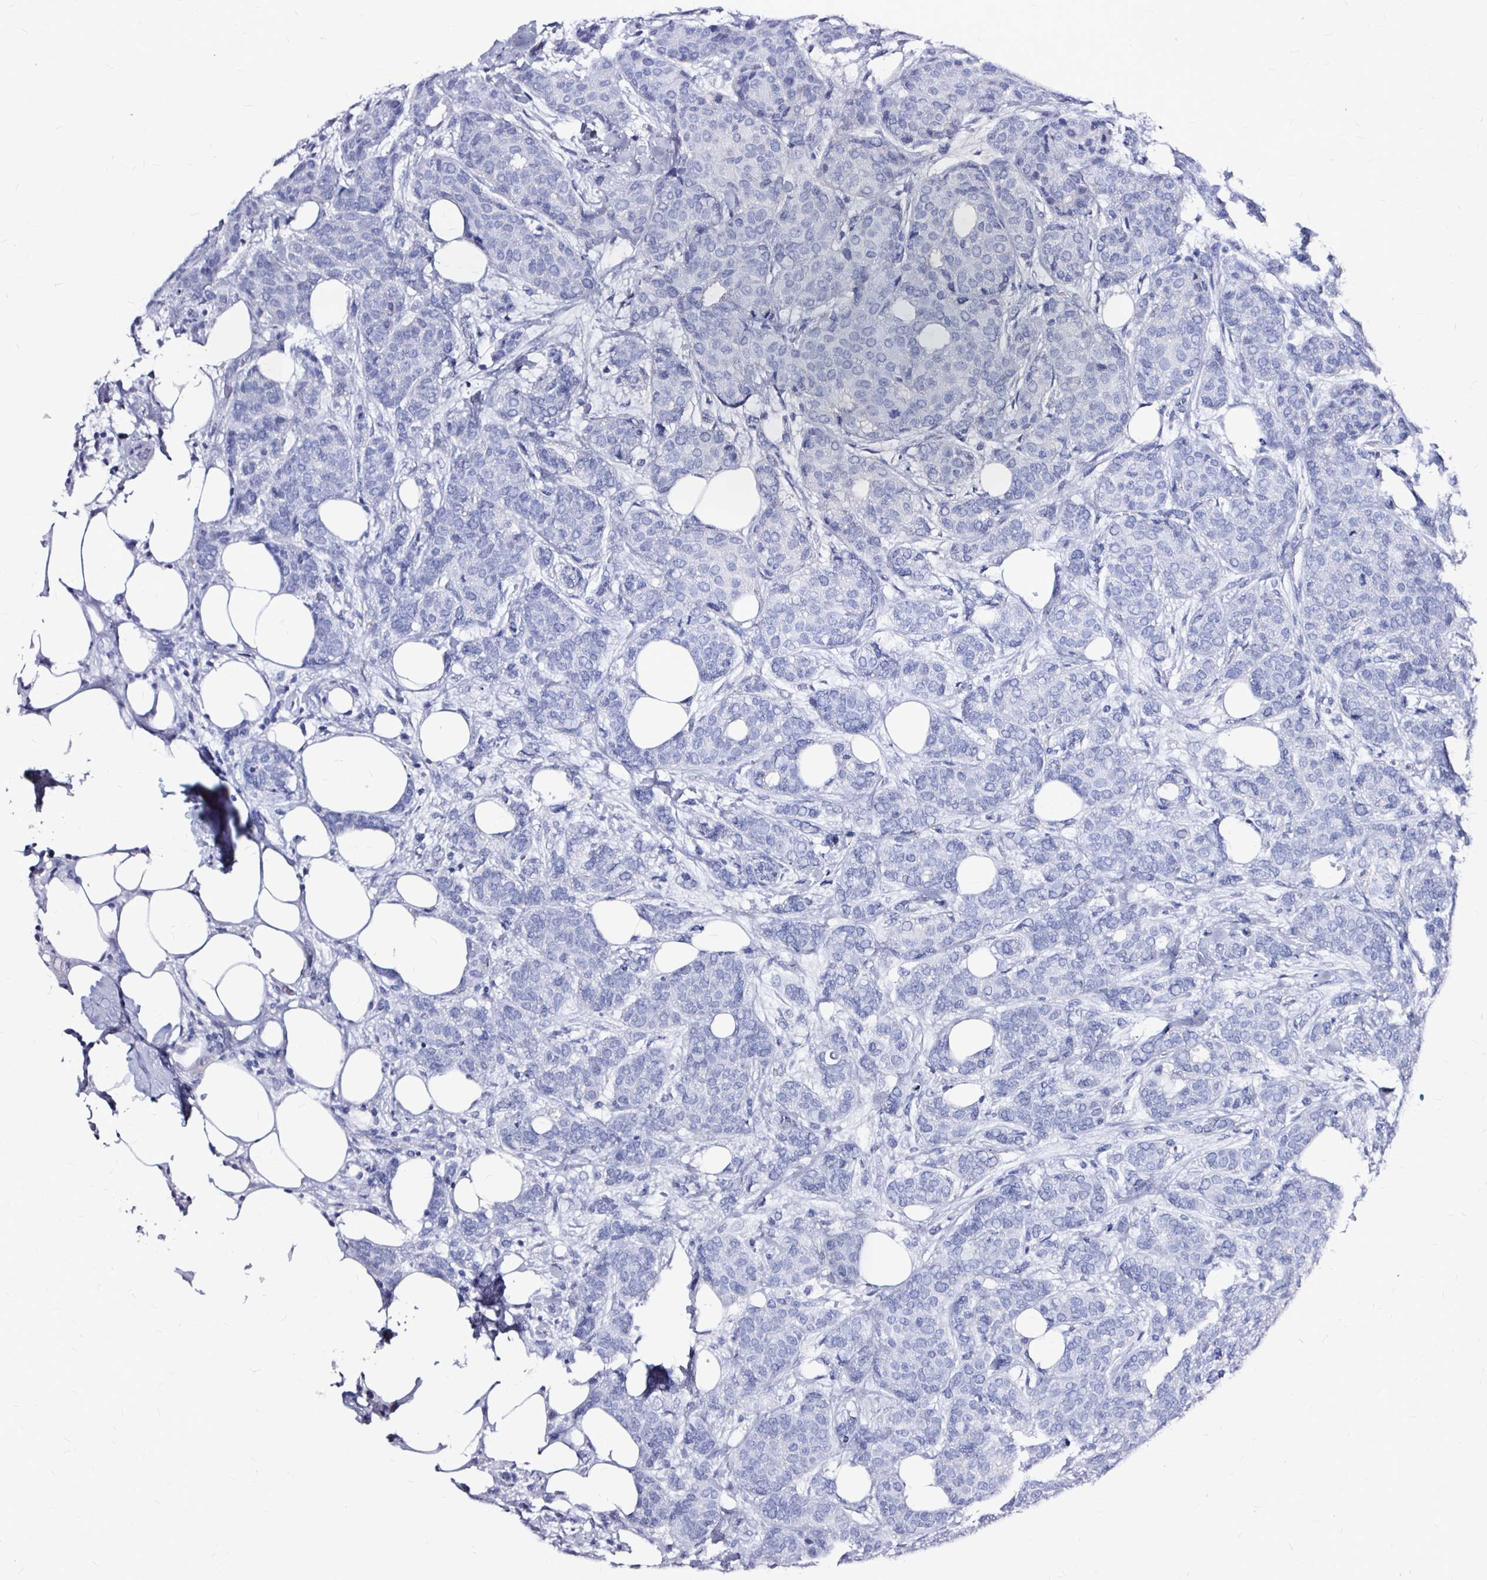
{"staining": {"intensity": "negative", "quantity": "none", "location": "none"}, "tissue": "breast cancer", "cell_type": "Tumor cells", "image_type": "cancer", "snomed": [{"axis": "morphology", "description": "Duct carcinoma"}, {"axis": "topography", "description": "Breast"}], "caption": "Tumor cells are negative for brown protein staining in invasive ductal carcinoma (breast). (IHC, brightfield microscopy, high magnification).", "gene": "LUZP4", "patient": {"sex": "female", "age": 70}}